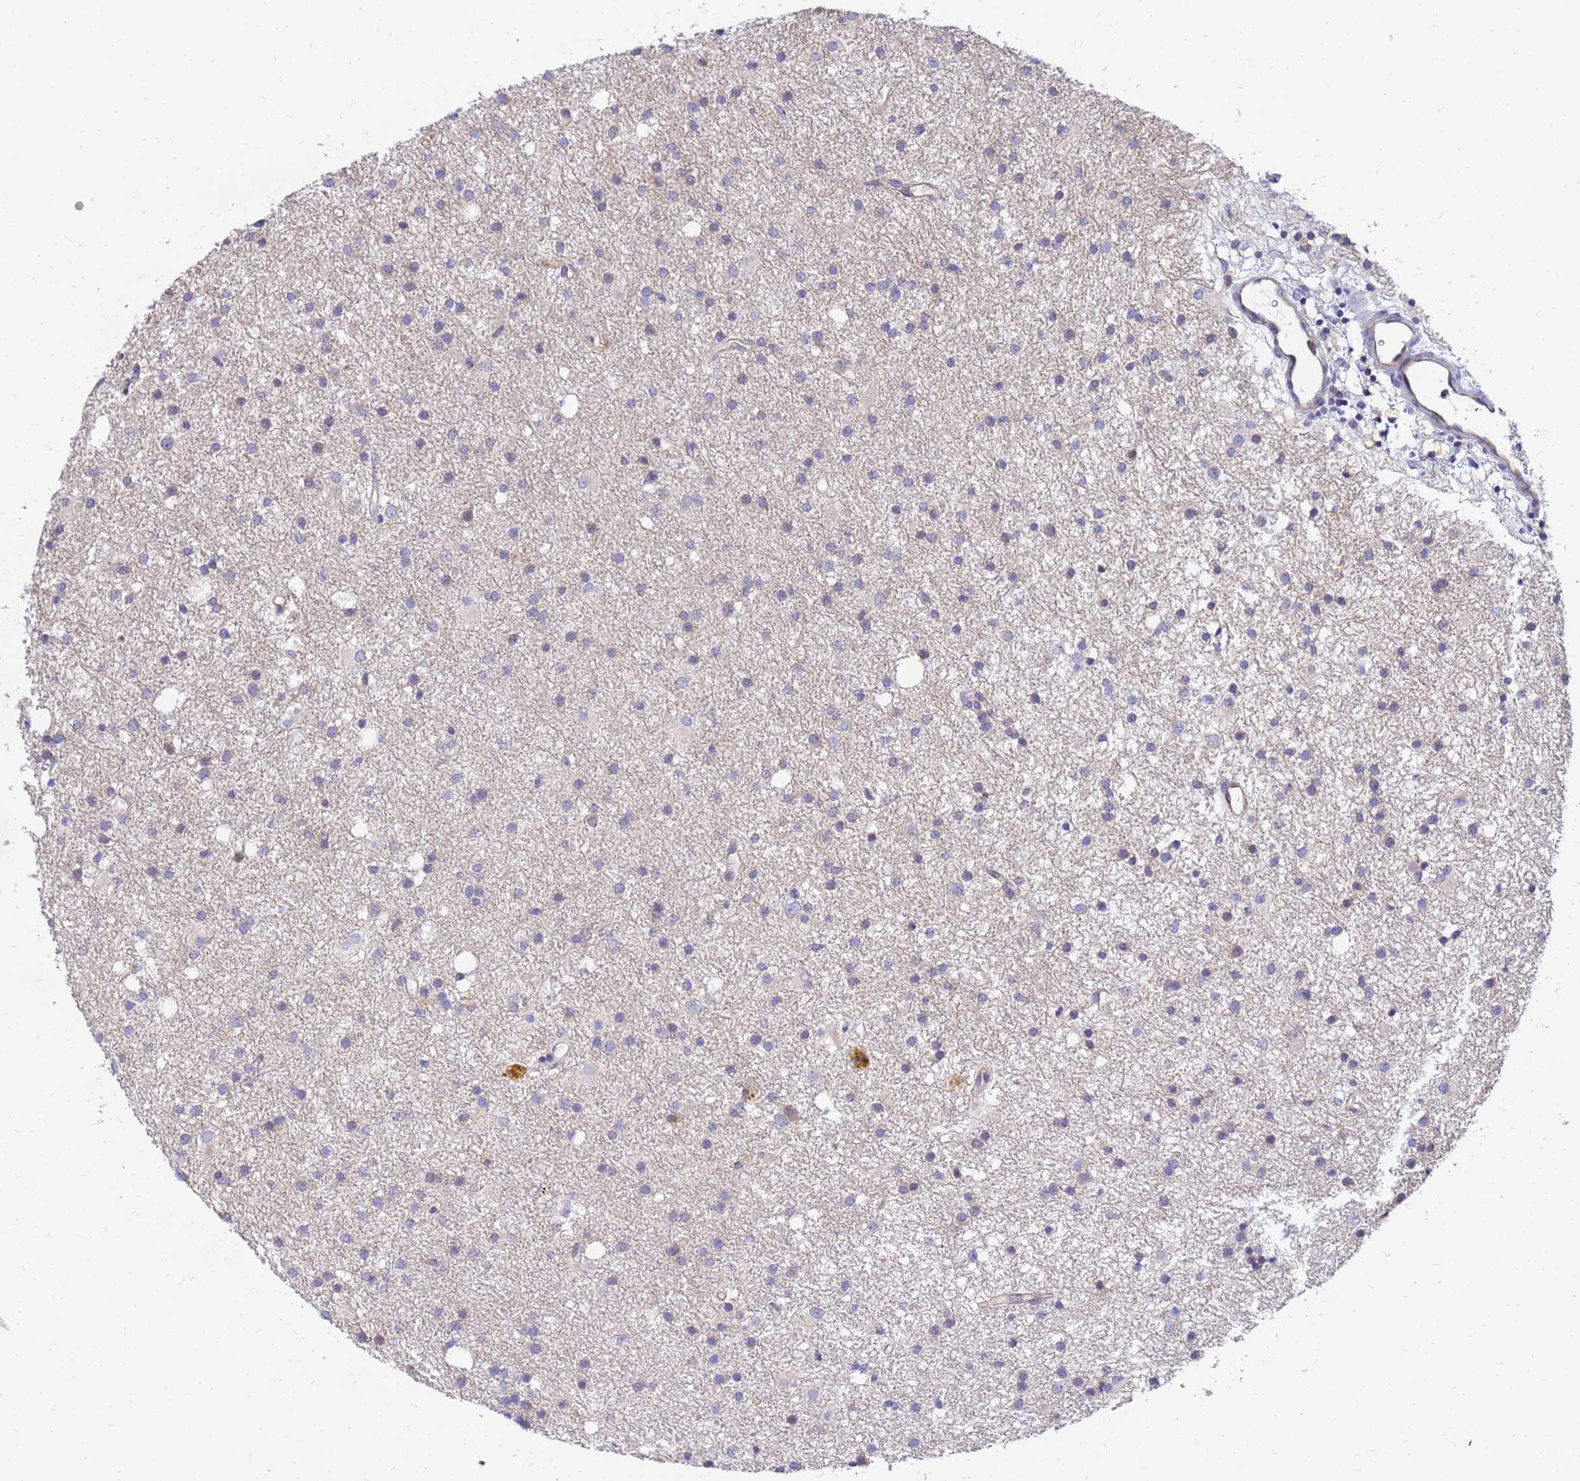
{"staining": {"intensity": "negative", "quantity": "none", "location": "none"}, "tissue": "glioma", "cell_type": "Tumor cells", "image_type": "cancer", "snomed": [{"axis": "morphology", "description": "Glioma, malignant, High grade"}, {"axis": "topography", "description": "Brain"}], "caption": "The immunohistochemistry image has no significant staining in tumor cells of malignant high-grade glioma tissue.", "gene": "HERC5", "patient": {"sex": "male", "age": 77}}